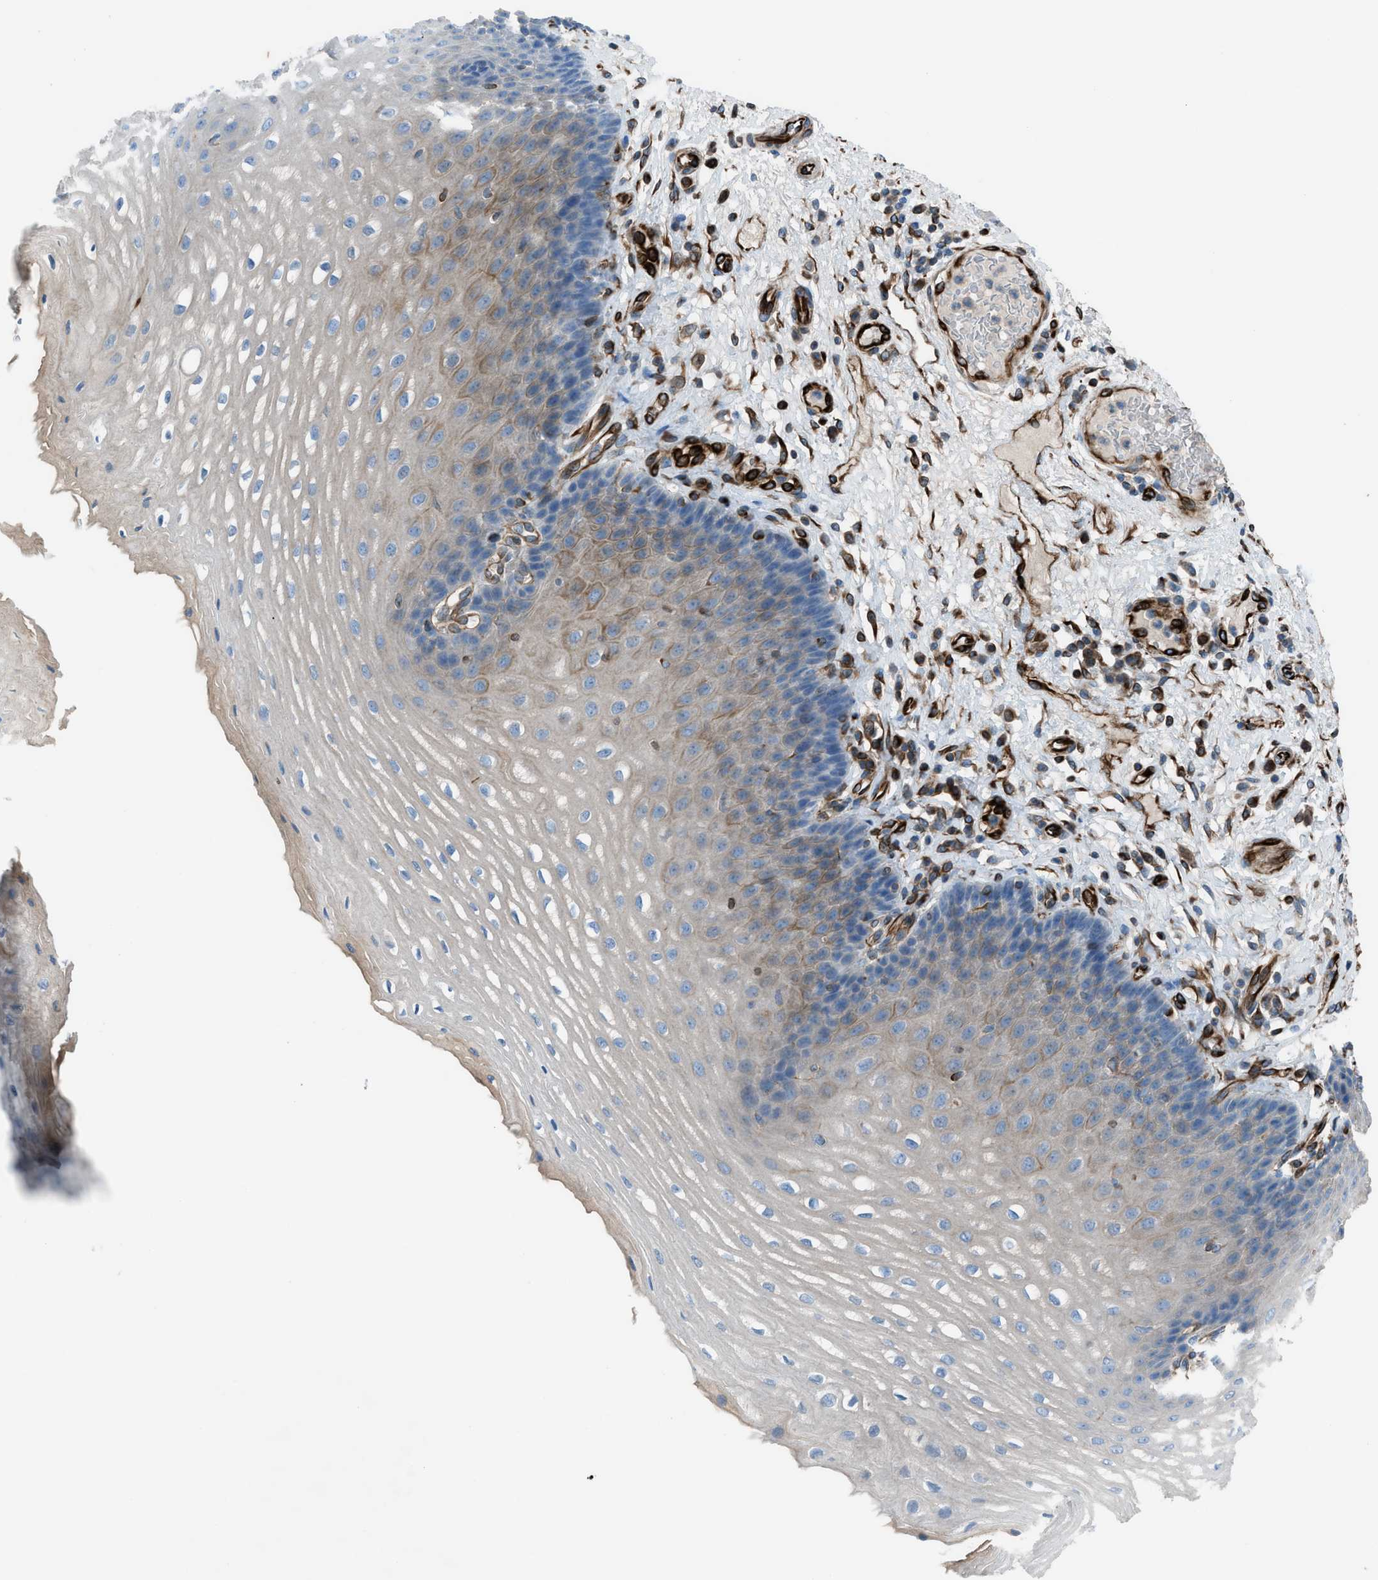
{"staining": {"intensity": "weak", "quantity": "<25%", "location": "cytoplasmic/membranous"}, "tissue": "esophagus", "cell_type": "Squamous epithelial cells", "image_type": "normal", "snomed": [{"axis": "morphology", "description": "Normal tissue, NOS"}, {"axis": "topography", "description": "Esophagus"}], "caption": "Micrograph shows no significant protein expression in squamous epithelial cells of unremarkable esophagus. (DAB (3,3'-diaminobenzidine) IHC visualized using brightfield microscopy, high magnification).", "gene": "CABP7", "patient": {"sex": "male", "age": 54}}